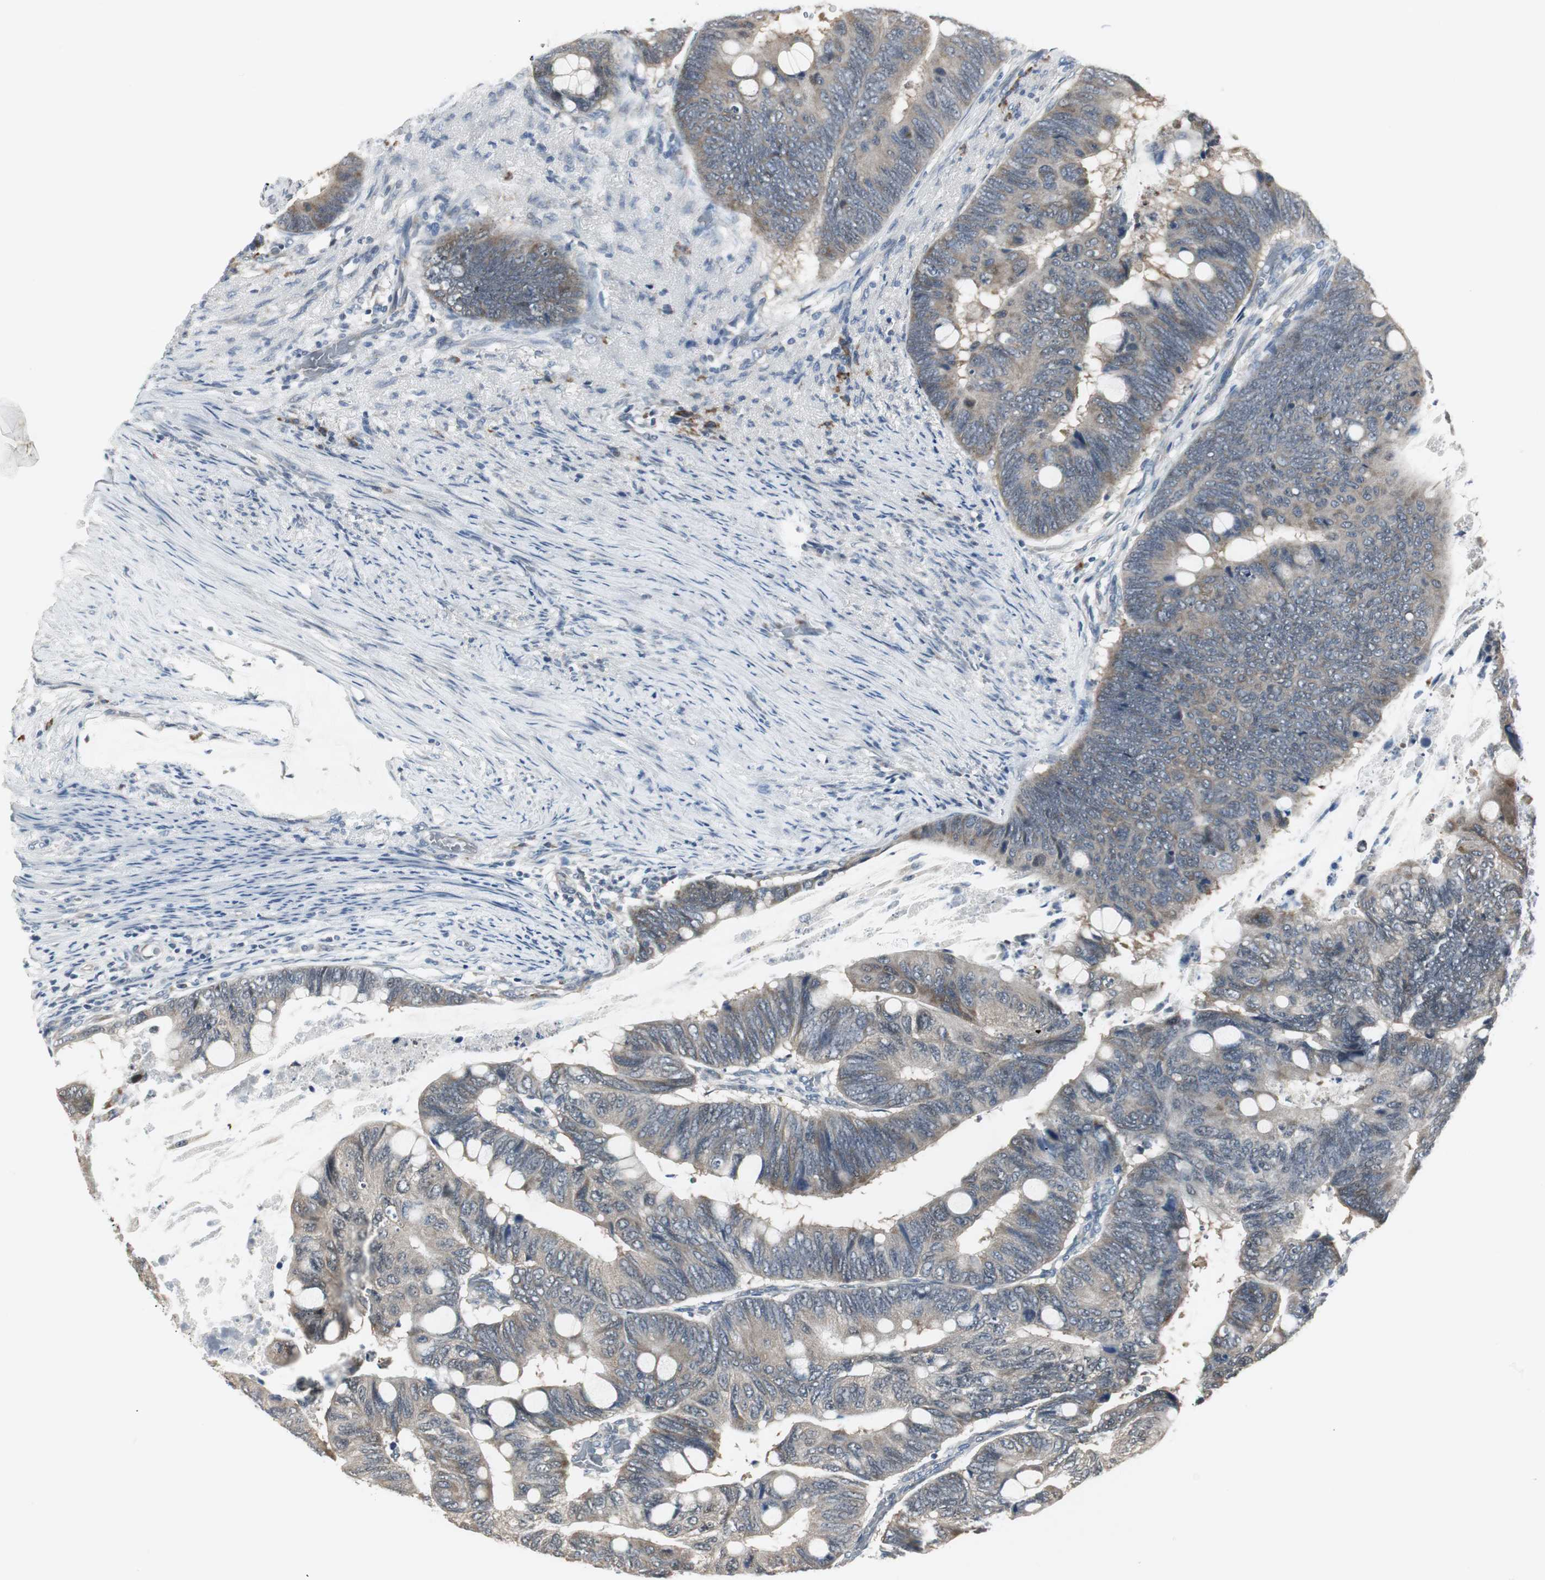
{"staining": {"intensity": "moderate", "quantity": ">75%", "location": "cytoplasmic/membranous"}, "tissue": "colorectal cancer", "cell_type": "Tumor cells", "image_type": "cancer", "snomed": [{"axis": "morphology", "description": "Normal tissue, NOS"}, {"axis": "morphology", "description": "Adenocarcinoma, NOS"}, {"axis": "topography", "description": "Rectum"}, {"axis": "topography", "description": "Peripheral nerve tissue"}], "caption": "High-power microscopy captured an immunohistochemistry image of colorectal cancer (adenocarcinoma), revealing moderate cytoplasmic/membranous positivity in approximately >75% of tumor cells.", "gene": "CCT5", "patient": {"sex": "male", "age": 92}}